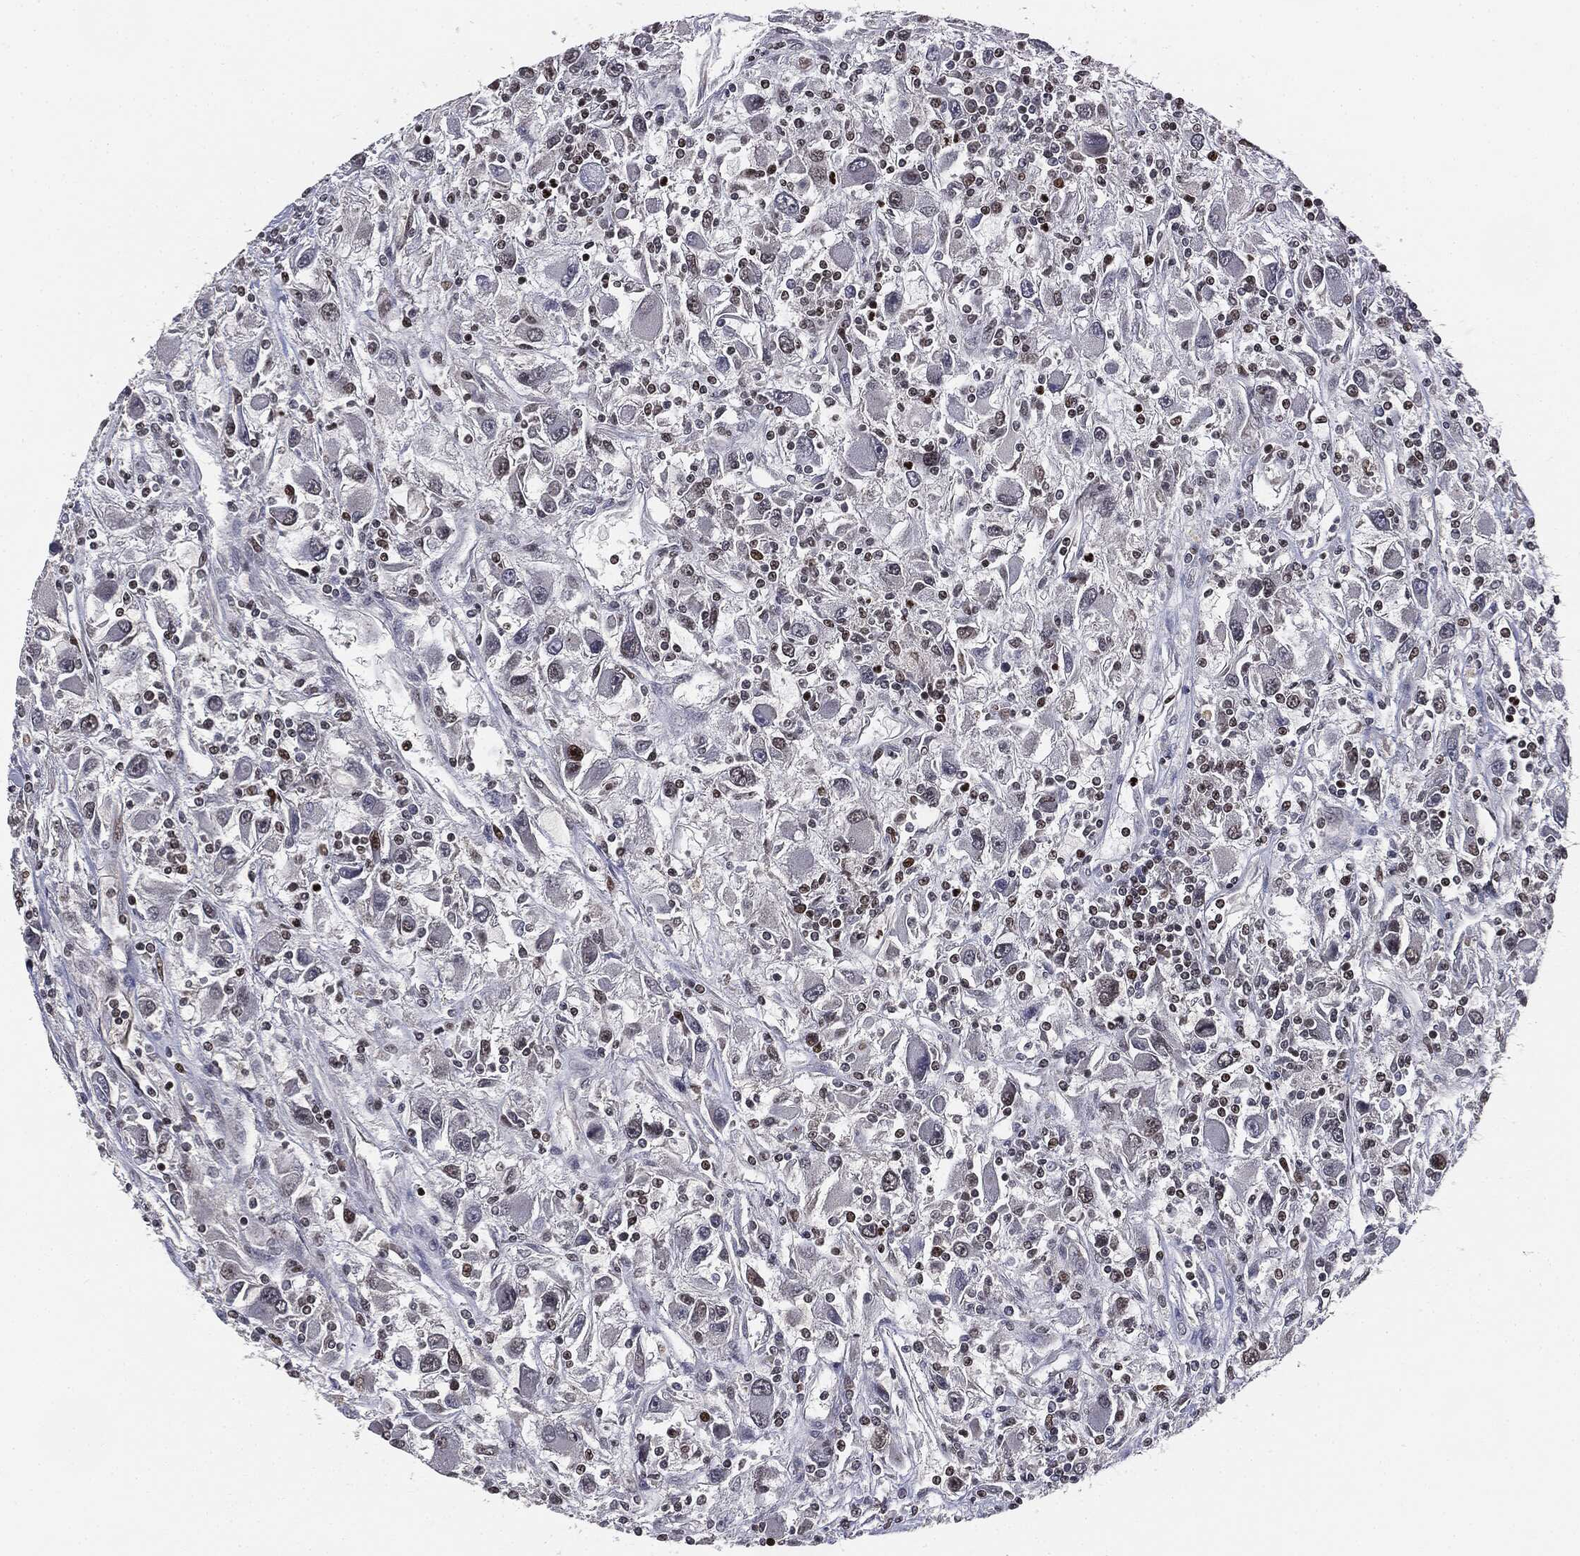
{"staining": {"intensity": "negative", "quantity": "none", "location": "none"}, "tissue": "renal cancer", "cell_type": "Tumor cells", "image_type": "cancer", "snomed": [{"axis": "morphology", "description": "Adenocarcinoma, NOS"}, {"axis": "topography", "description": "Kidney"}], "caption": "IHC of human renal cancer (adenocarcinoma) displays no expression in tumor cells.", "gene": "TBC1D22A", "patient": {"sex": "female", "age": 67}}